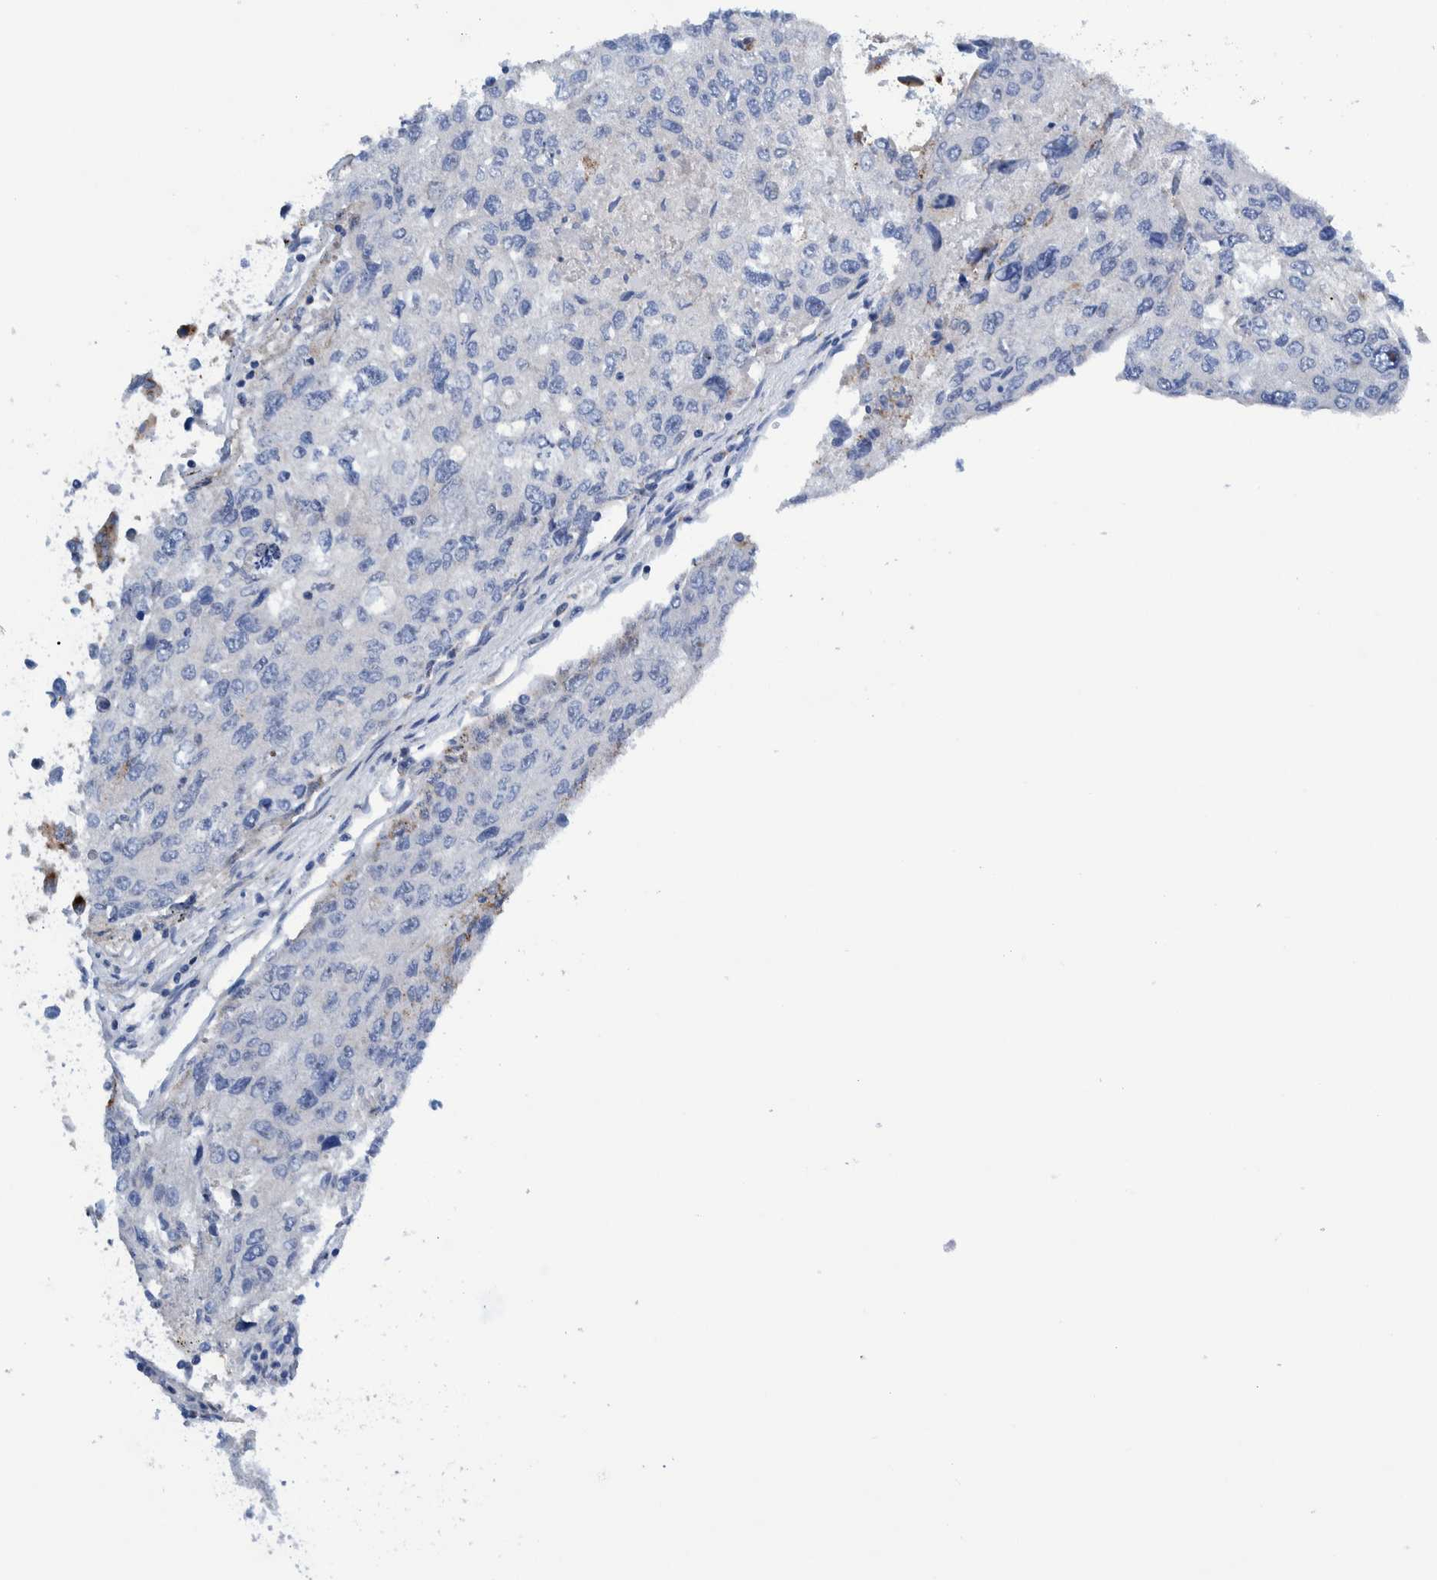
{"staining": {"intensity": "negative", "quantity": "none", "location": "none"}, "tissue": "urothelial cancer", "cell_type": "Tumor cells", "image_type": "cancer", "snomed": [{"axis": "morphology", "description": "Urothelial carcinoma, High grade"}, {"axis": "topography", "description": "Lymph node"}, {"axis": "topography", "description": "Urinary bladder"}], "caption": "Human urothelial carcinoma (high-grade) stained for a protein using immunohistochemistry demonstrates no staining in tumor cells.", "gene": "TRIM58", "patient": {"sex": "male", "age": 51}}